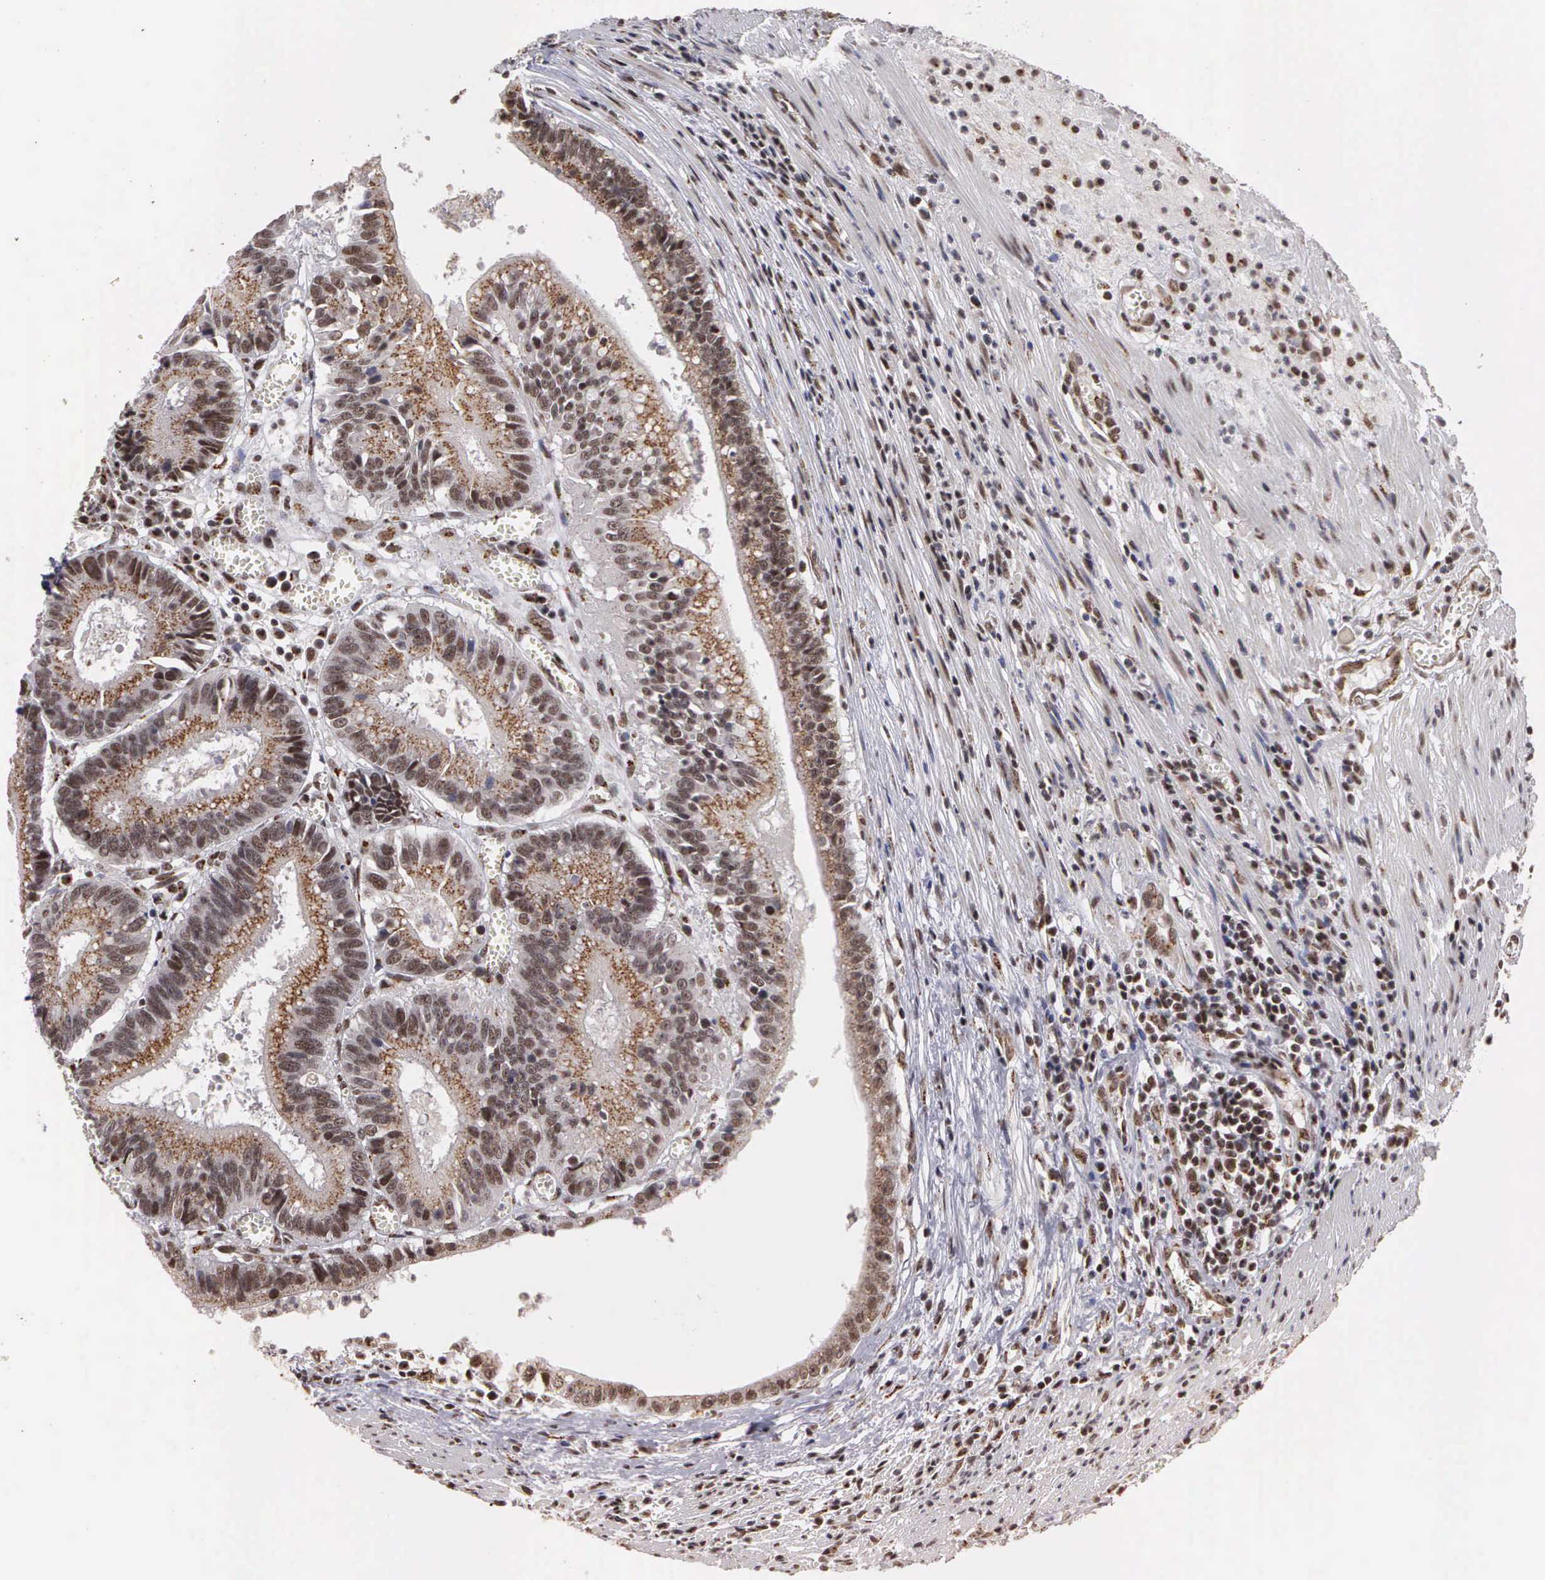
{"staining": {"intensity": "moderate", "quantity": "25%-75%", "location": "cytoplasmic/membranous,nuclear"}, "tissue": "colorectal cancer", "cell_type": "Tumor cells", "image_type": "cancer", "snomed": [{"axis": "morphology", "description": "Adenocarcinoma, NOS"}, {"axis": "topography", "description": "Rectum"}], "caption": "Protein expression analysis of human adenocarcinoma (colorectal) reveals moderate cytoplasmic/membranous and nuclear positivity in approximately 25%-75% of tumor cells.", "gene": "GTF2A1", "patient": {"sex": "female", "age": 81}}